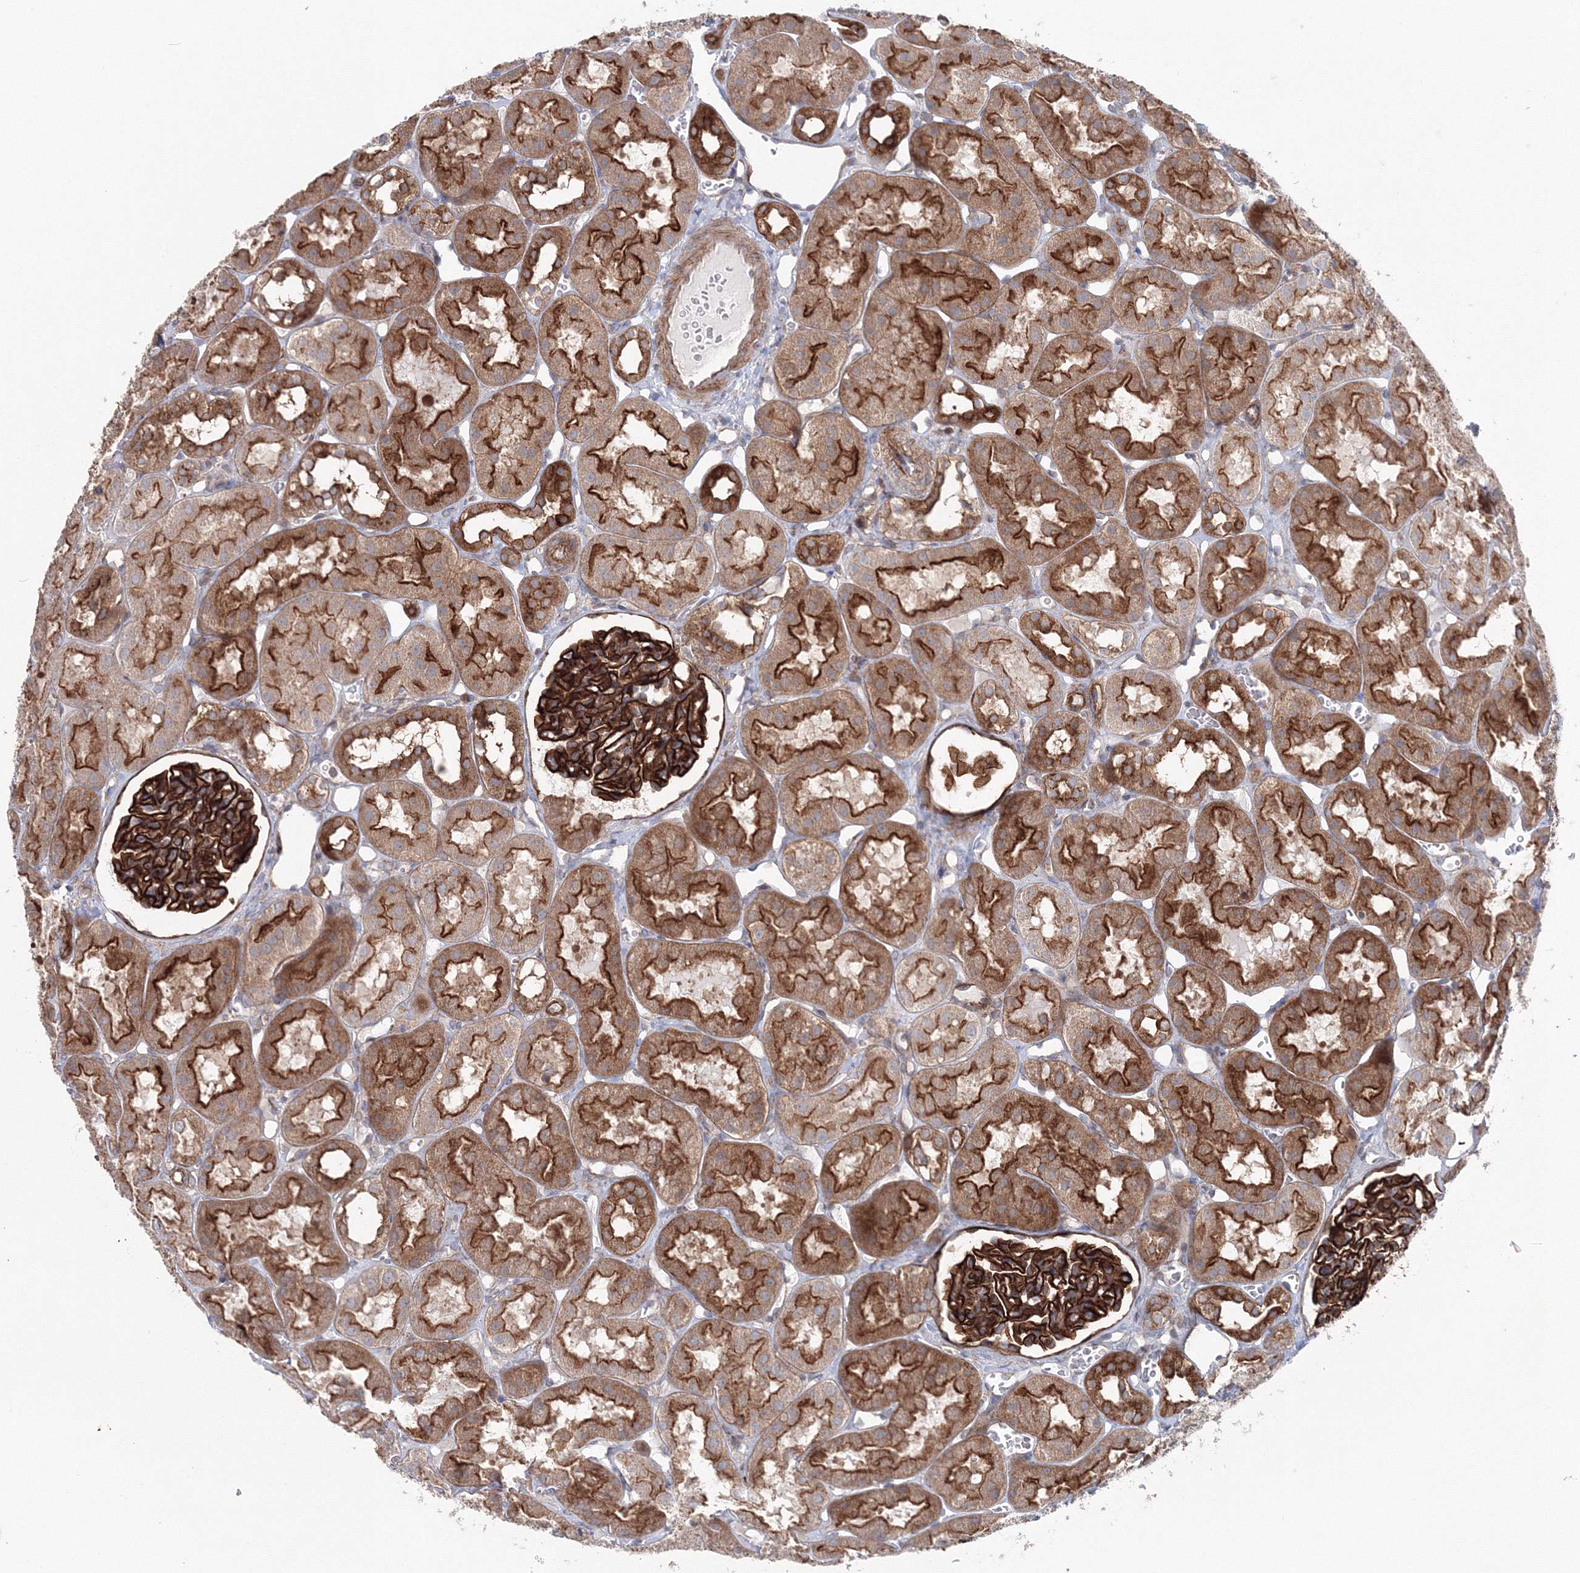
{"staining": {"intensity": "strong", "quantity": ">75%", "location": "cytoplasmic/membranous"}, "tissue": "kidney", "cell_type": "Cells in glomeruli", "image_type": "normal", "snomed": [{"axis": "morphology", "description": "Normal tissue, NOS"}, {"axis": "topography", "description": "Kidney"}], "caption": "The image demonstrates staining of unremarkable kidney, revealing strong cytoplasmic/membranous protein expression (brown color) within cells in glomeruli.", "gene": "GGA2", "patient": {"sex": "male", "age": 16}}